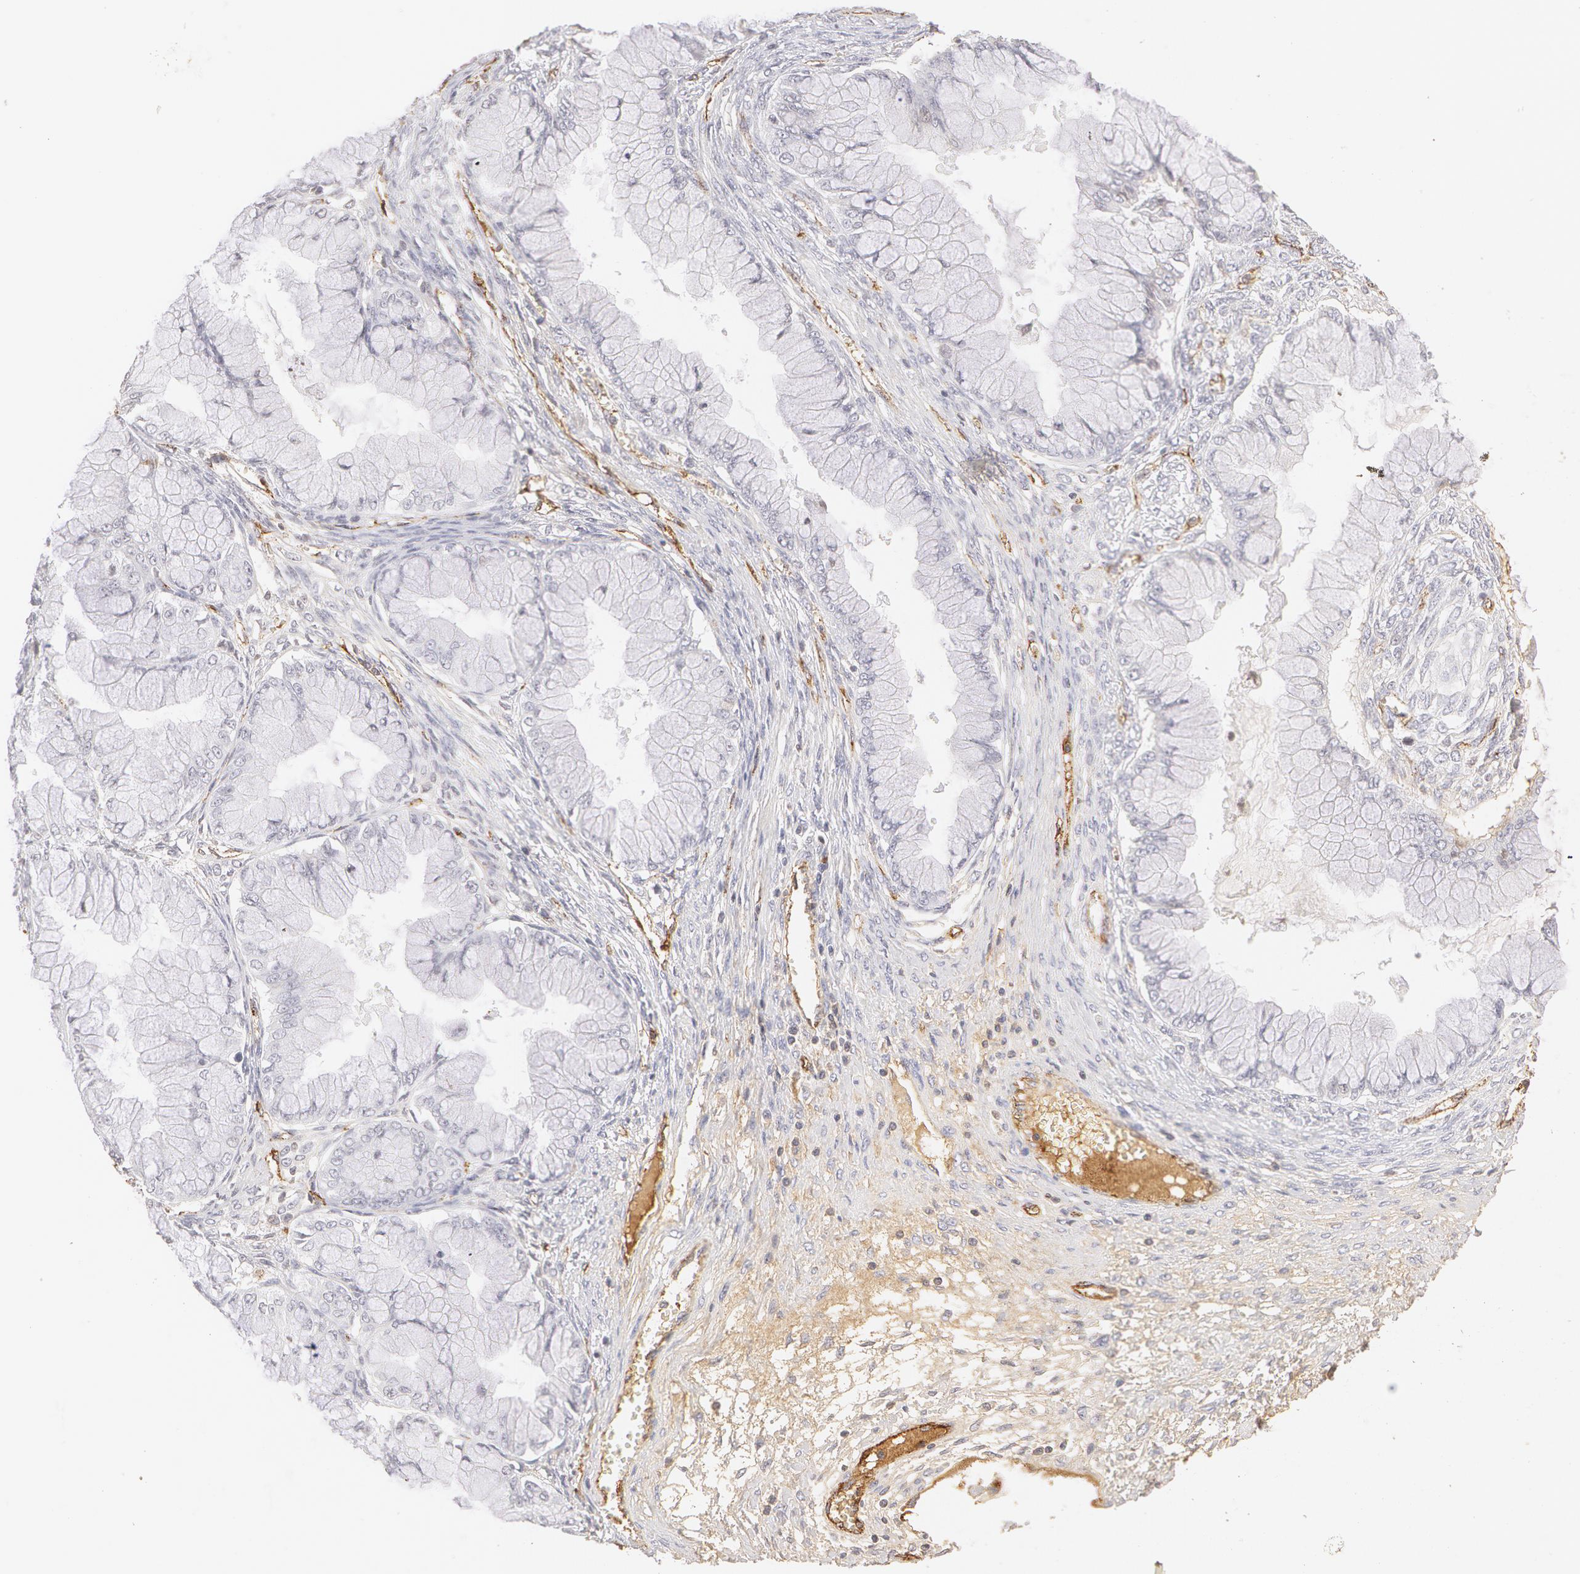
{"staining": {"intensity": "negative", "quantity": "none", "location": "none"}, "tissue": "ovarian cancer", "cell_type": "Tumor cells", "image_type": "cancer", "snomed": [{"axis": "morphology", "description": "Cystadenocarcinoma, mucinous, NOS"}, {"axis": "topography", "description": "Ovary"}], "caption": "This is an immunohistochemistry (IHC) photomicrograph of ovarian cancer (mucinous cystadenocarcinoma). There is no staining in tumor cells.", "gene": "VWF", "patient": {"sex": "female", "age": 63}}